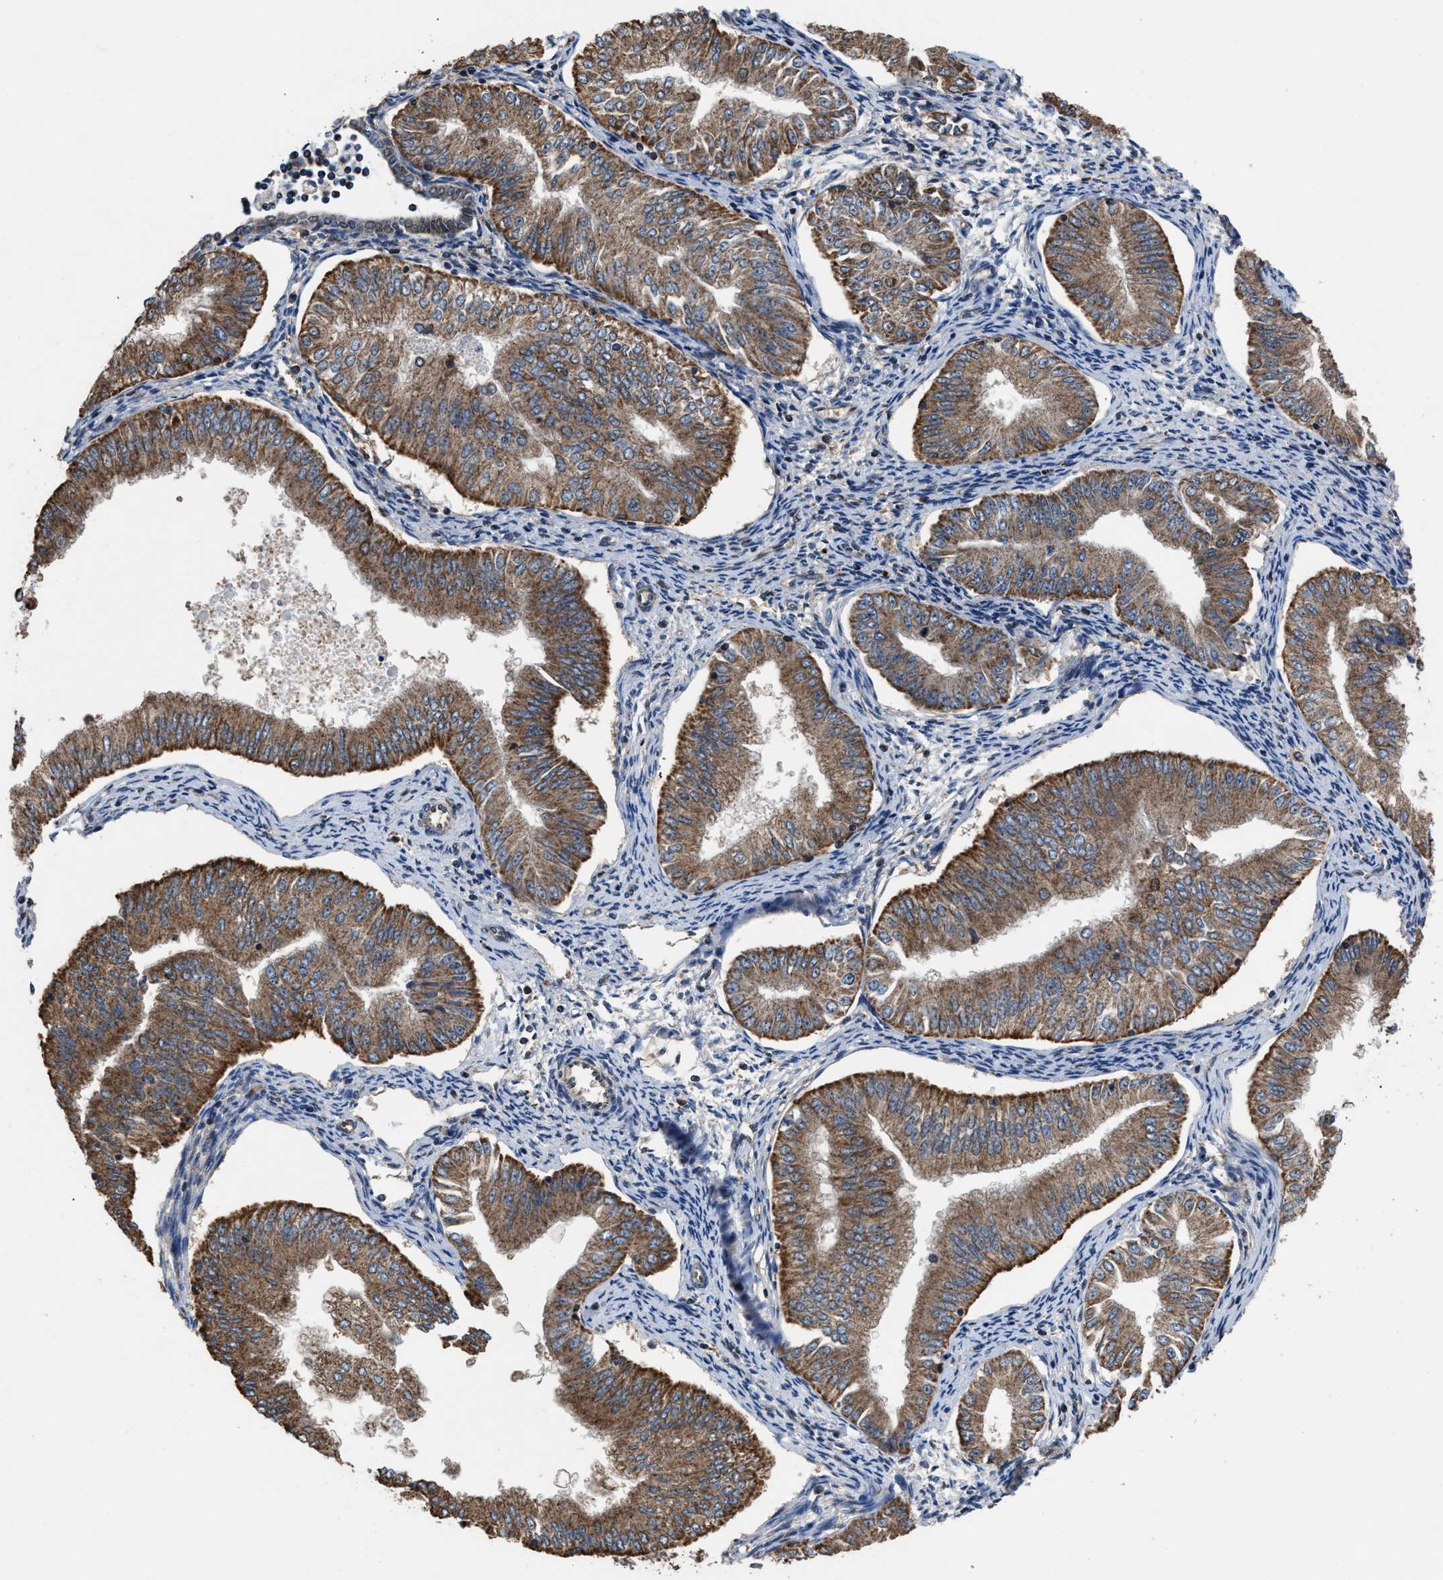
{"staining": {"intensity": "moderate", "quantity": ">75%", "location": "cytoplasmic/membranous"}, "tissue": "endometrial cancer", "cell_type": "Tumor cells", "image_type": "cancer", "snomed": [{"axis": "morphology", "description": "Normal tissue, NOS"}, {"axis": "morphology", "description": "Adenocarcinoma, NOS"}, {"axis": "topography", "description": "Endometrium"}], "caption": "Immunohistochemical staining of human endometrial adenocarcinoma demonstrates medium levels of moderate cytoplasmic/membranous staining in approximately >75% of tumor cells.", "gene": "ACLY", "patient": {"sex": "female", "age": 53}}